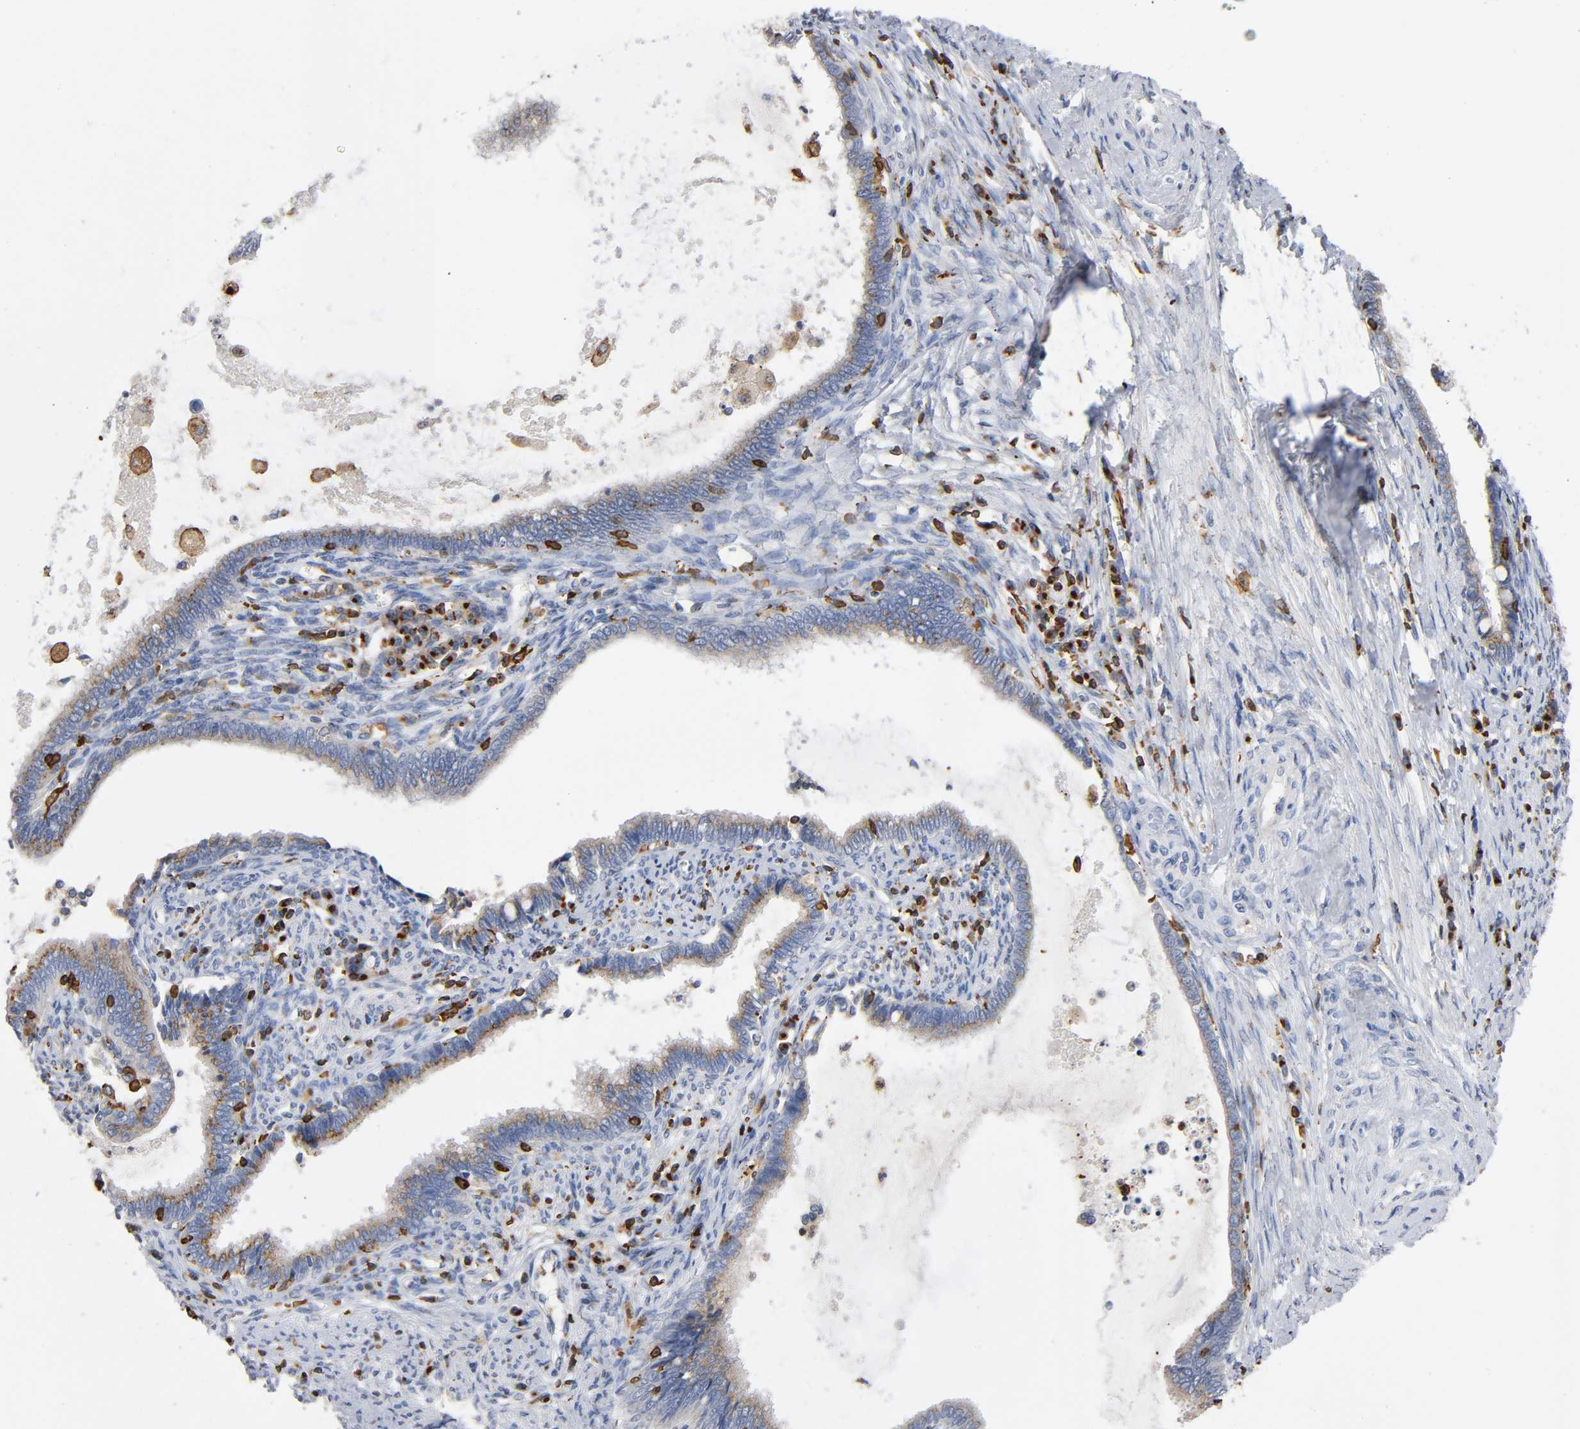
{"staining": {"intensity": "moderate", "quantity": ">75%", "location": "cytoplasmic/membranous"}, "tissue": "cervical cancer", "cell_type": "Tumor cells", "image_type": "cancer", "snomed": [{"axis": "morphology", "description": "Adenocarcinoma, NOS"}, {"axis": "topography", "description": "Cervix"}], "caption": "Immunohistochemical staining of human cervical cancer exhibits medium levels of moderate cytoplasmic/membranous positivity in approximately >75% of tumor cells.", "gene": "CAPN10", "patient": {"sex": "female", "age": 44}}